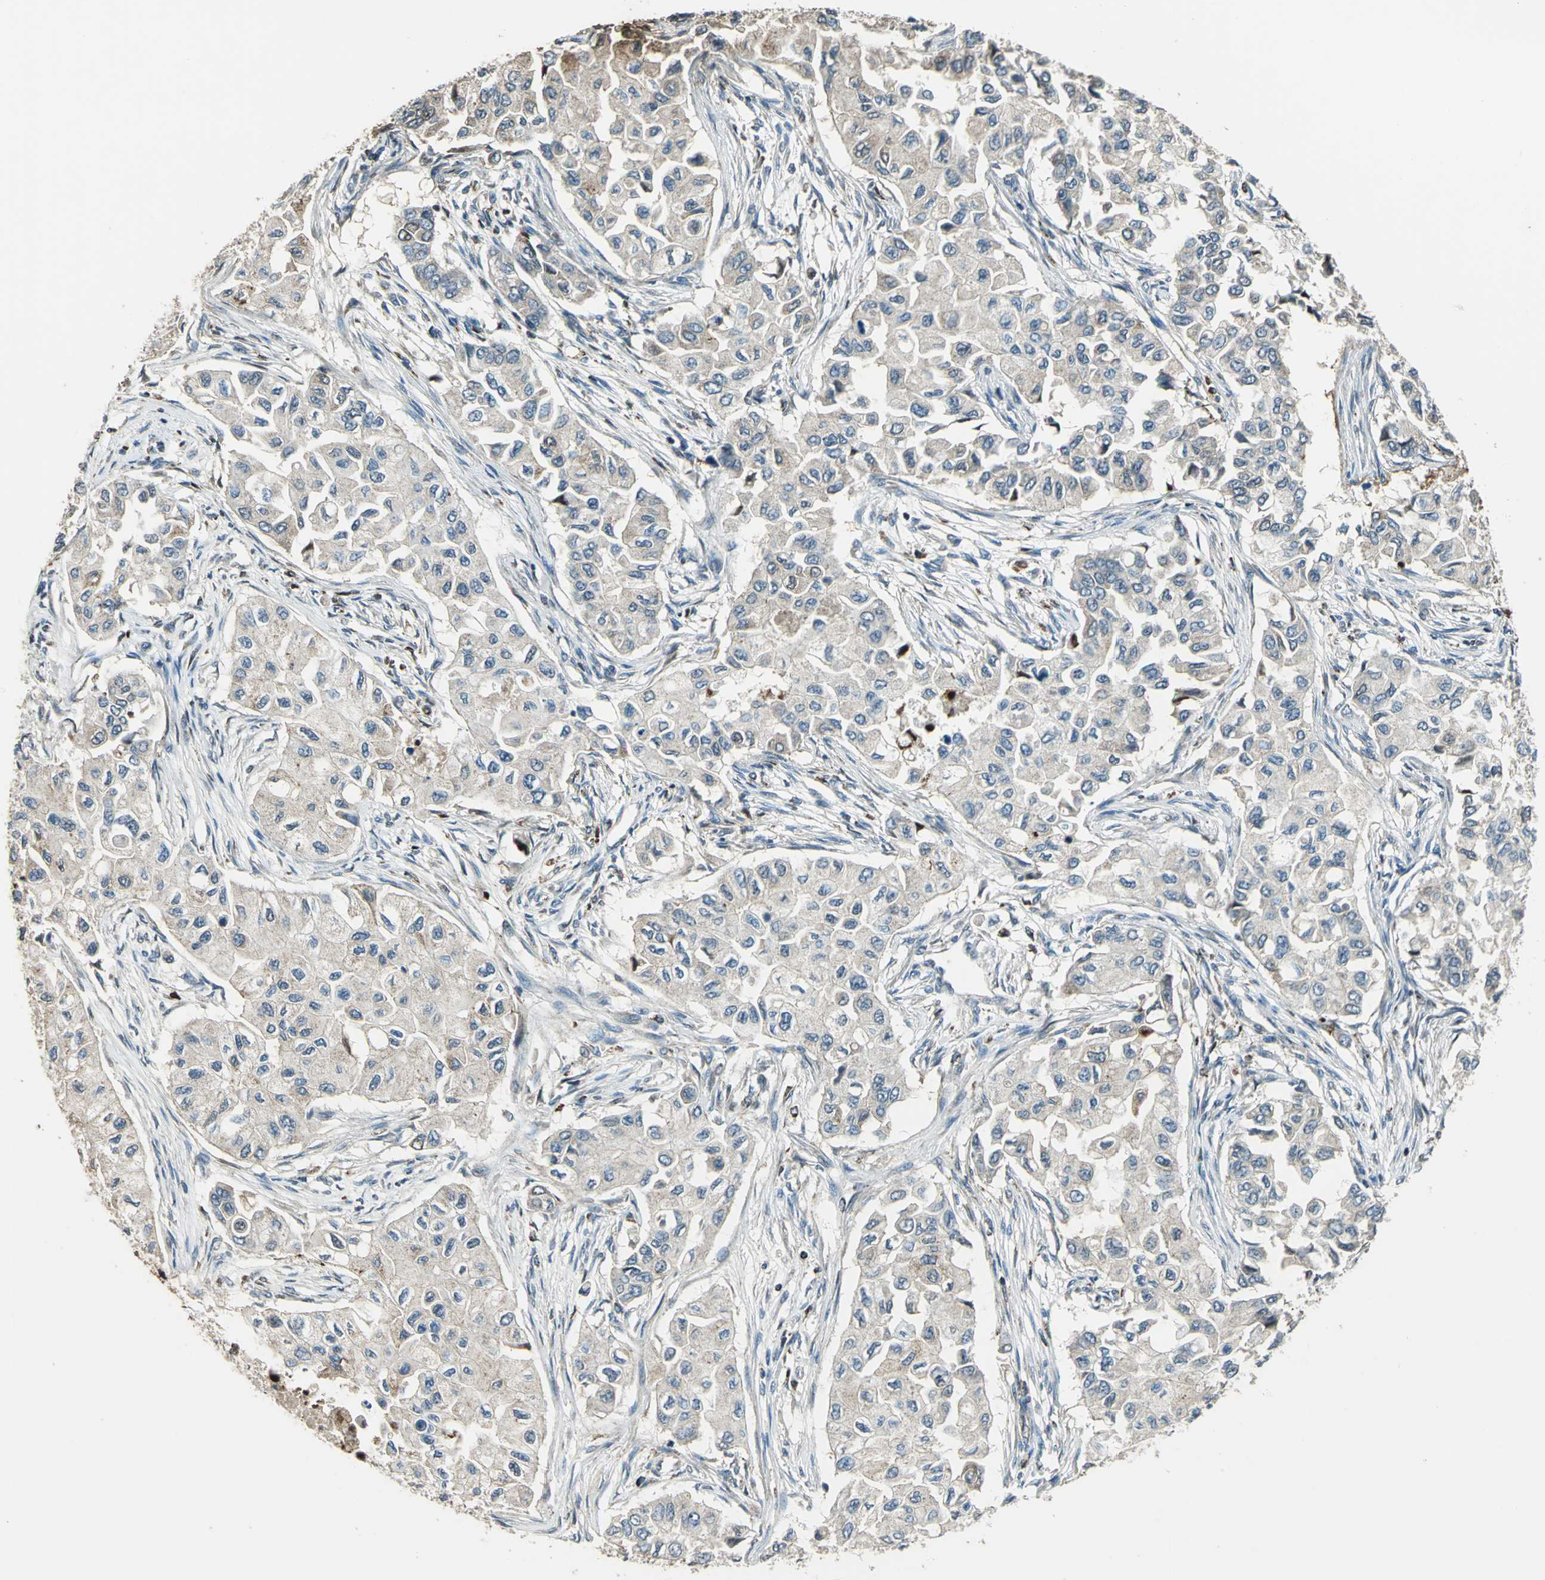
{"staining": {"intensity": "weak", "quantity": ">75%", "location": "cytoplasmic/membranous"}, "tissue": "breast cancer", "cell_type": "Tumor cells", "image_type": "cancer", "snomed": [{"axis": "morphology", "description": "Normal tissue, NOS"}, {"axis": "morphology", "description": "Duct carcinoma"}, {"axis": "topography", "description": "Breast"}], "caption": "Immunohistochemical staining of breast cancer (invasive ductal carcinoma) displays weak cytoplasmic/membranous protein staining in approximately >75% of tumor cells.", "gene": "NUDT2", "patient": {"sex": "female", "age": 49}}